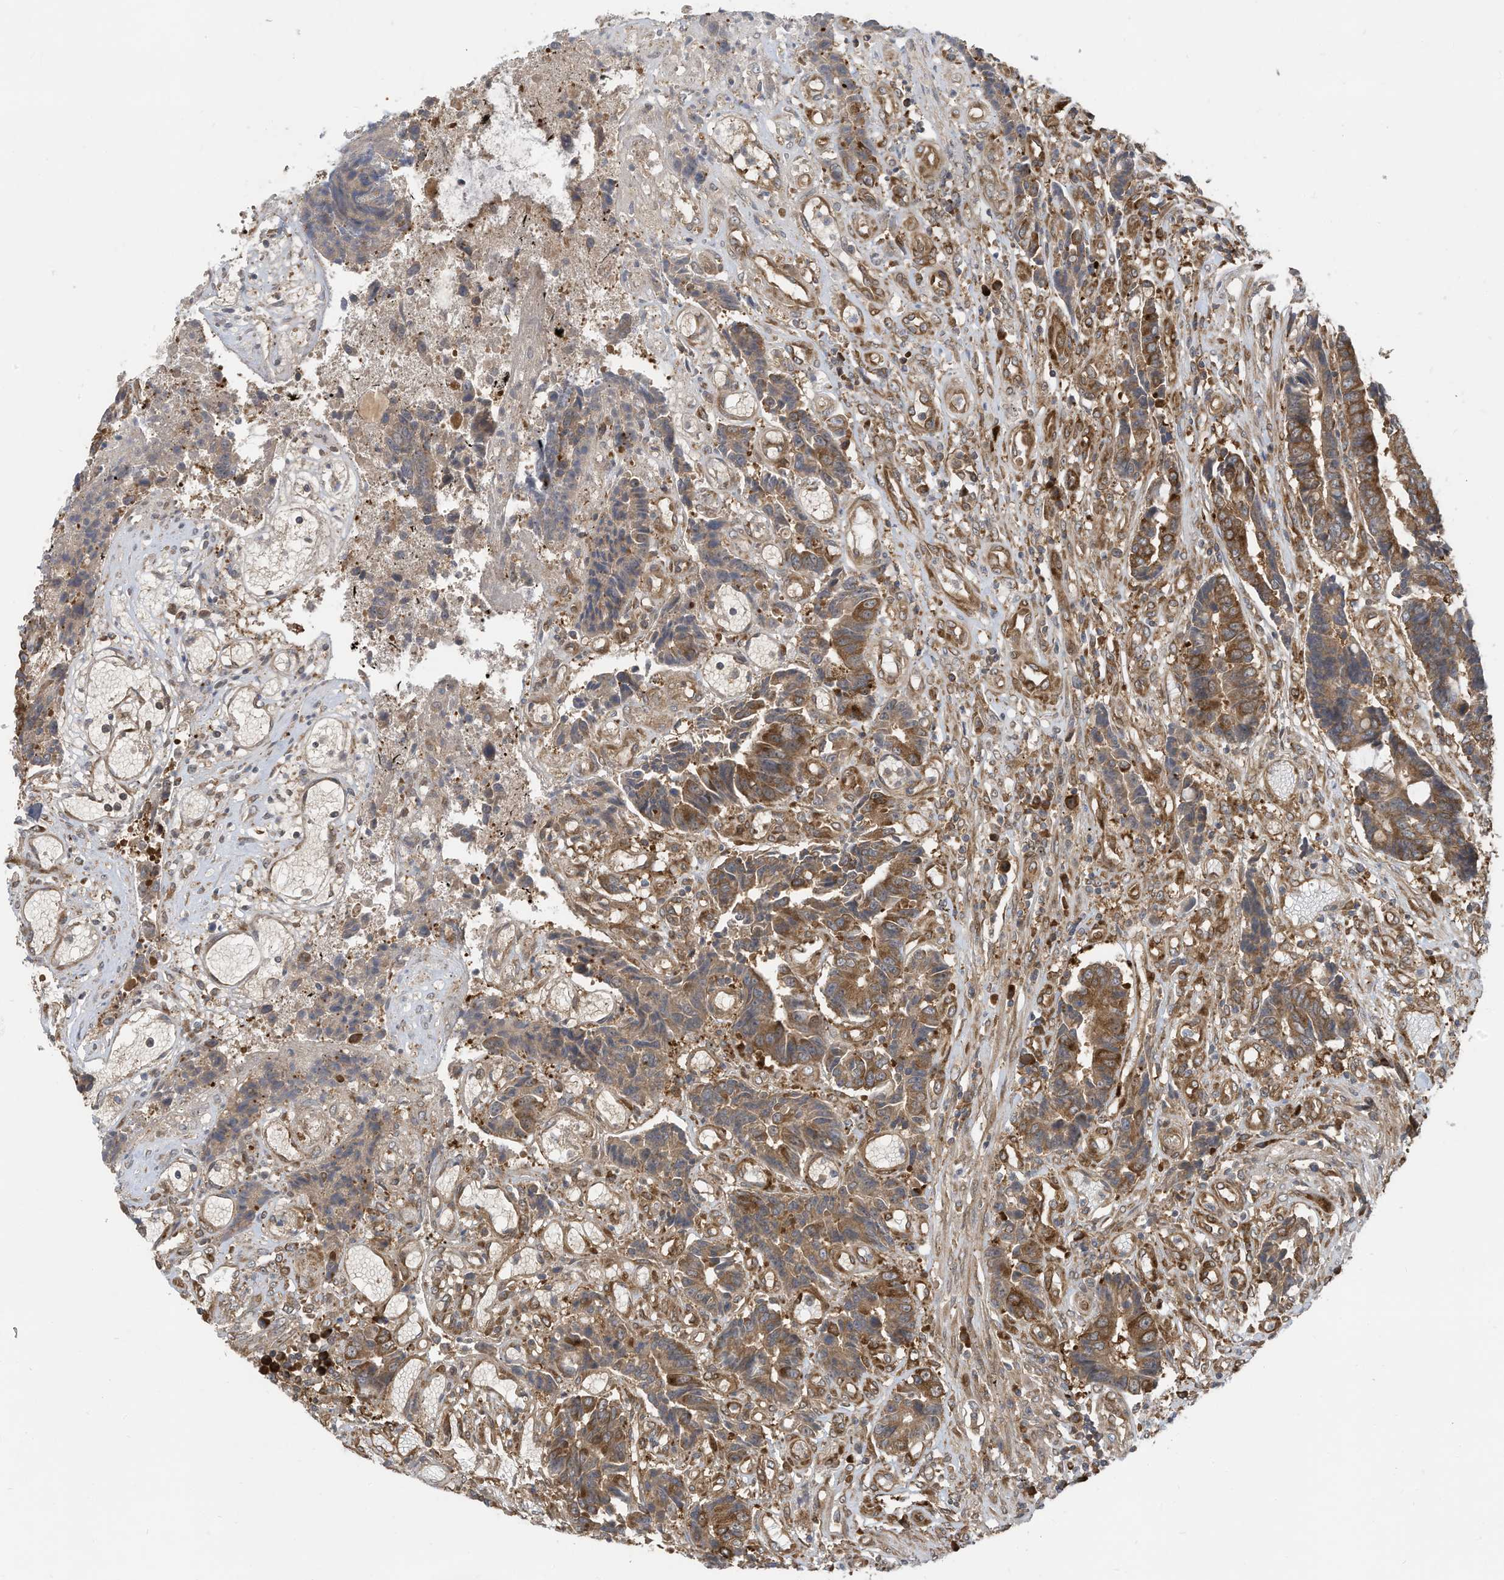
{"staining": {"intensity": "moderate", "quantity": ">75%", "location": "cytoplasmic/membranous"}, "tissue": "colorectal cancer", "cell_type": "Tumor cells", "image_type": "cancer", "snomed": [{"axis": "morphology", "description": "Adenocarcinoma, NOS"}, {"axis": "topography", "description": "Rectum"}], "caption": "Immunohistochemical staining of human colorectal cancer (adenocarcinoma) demonstrates moderate cytoplasmic/membranous protein positivity in about >75% of tumor cells.", "gene": "USE1", "patient": {"sex": "male", "age": 84}}